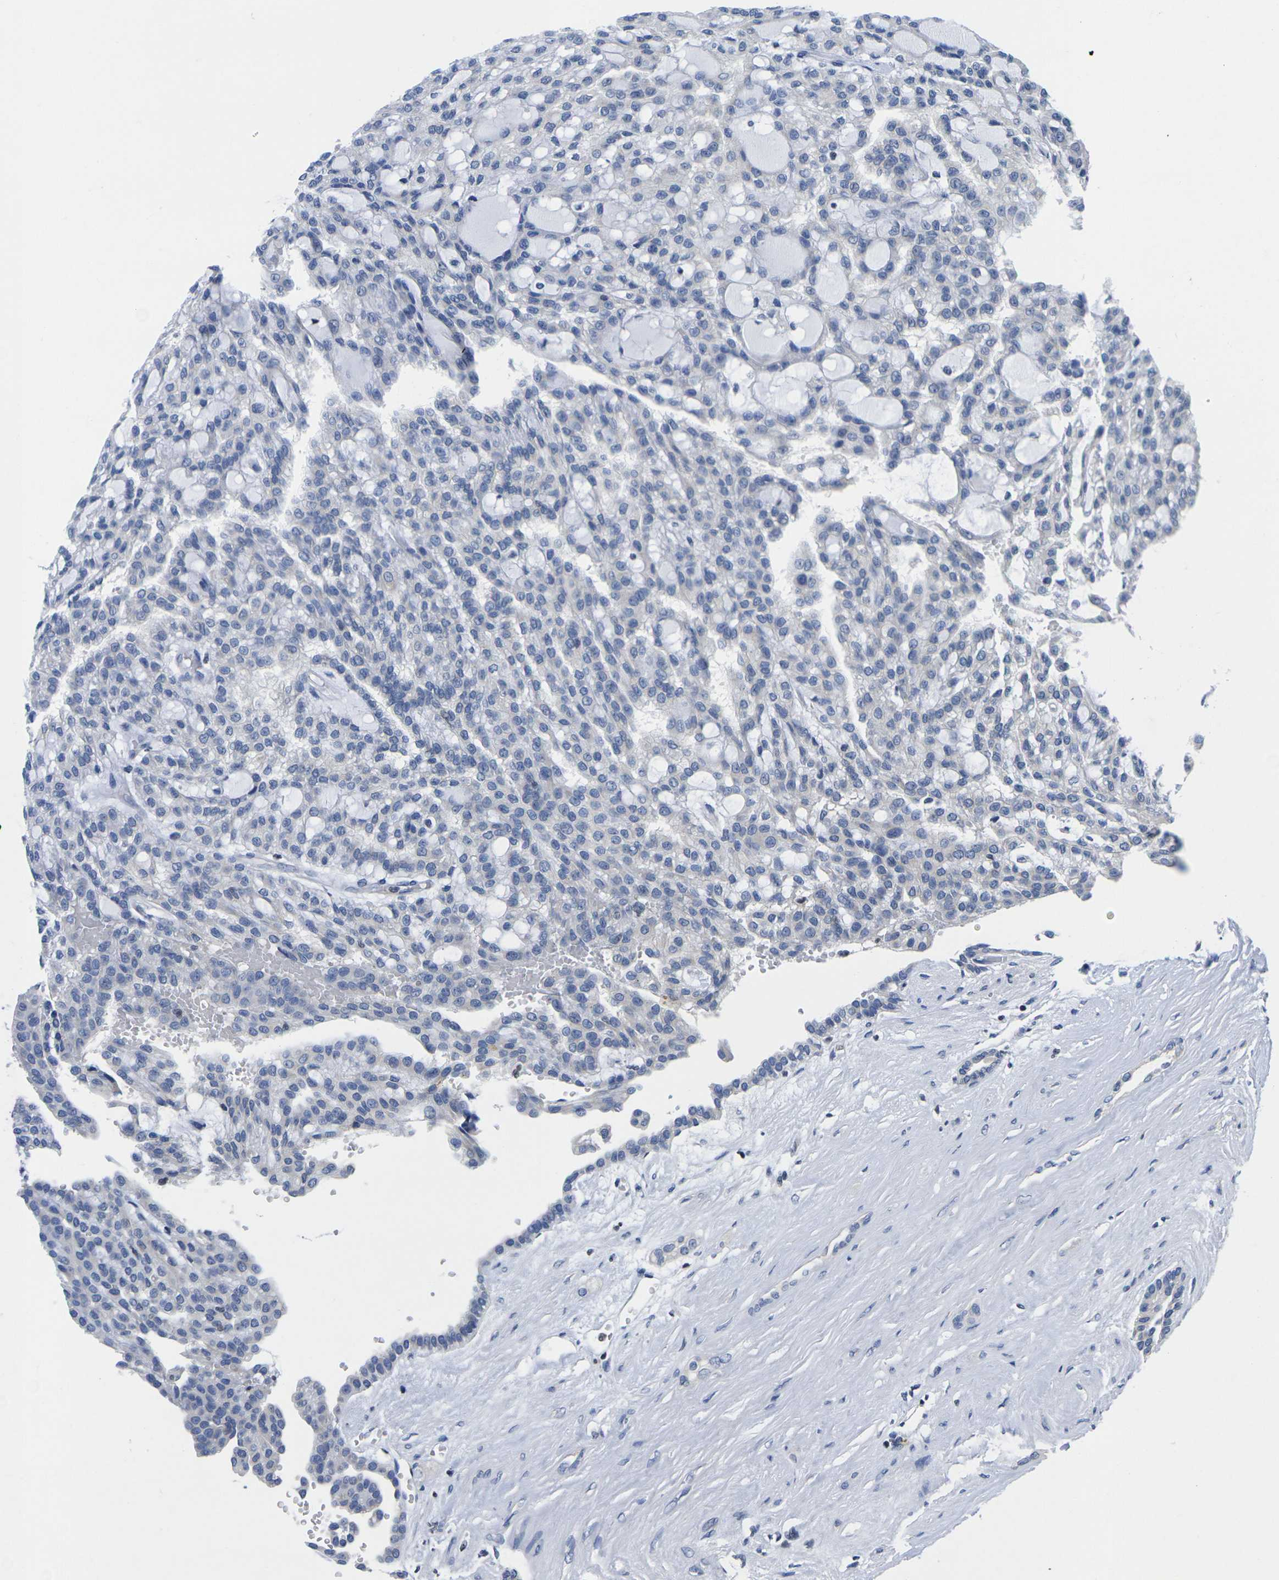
{"staining": {"intensity": "negative", "quantity": "none", "location": "none"}, "tissue": "renal cancer", "cell_type": "Tumor cells", "image_type": "cancer", "snomed": [{"axis": "morphology", "description": "Adenocarcinoma, NOS"}, {"axis": "topography", "description": "Kidney"}], "caption": "Immunohistochemistry (IHC) histopathology image of renal adenocarcinoma stained for a protein (brown), which demonstrates no staining in tumor cells.", "gene": "IKZF1", "patient": {"sex": "male", "age": 63}}